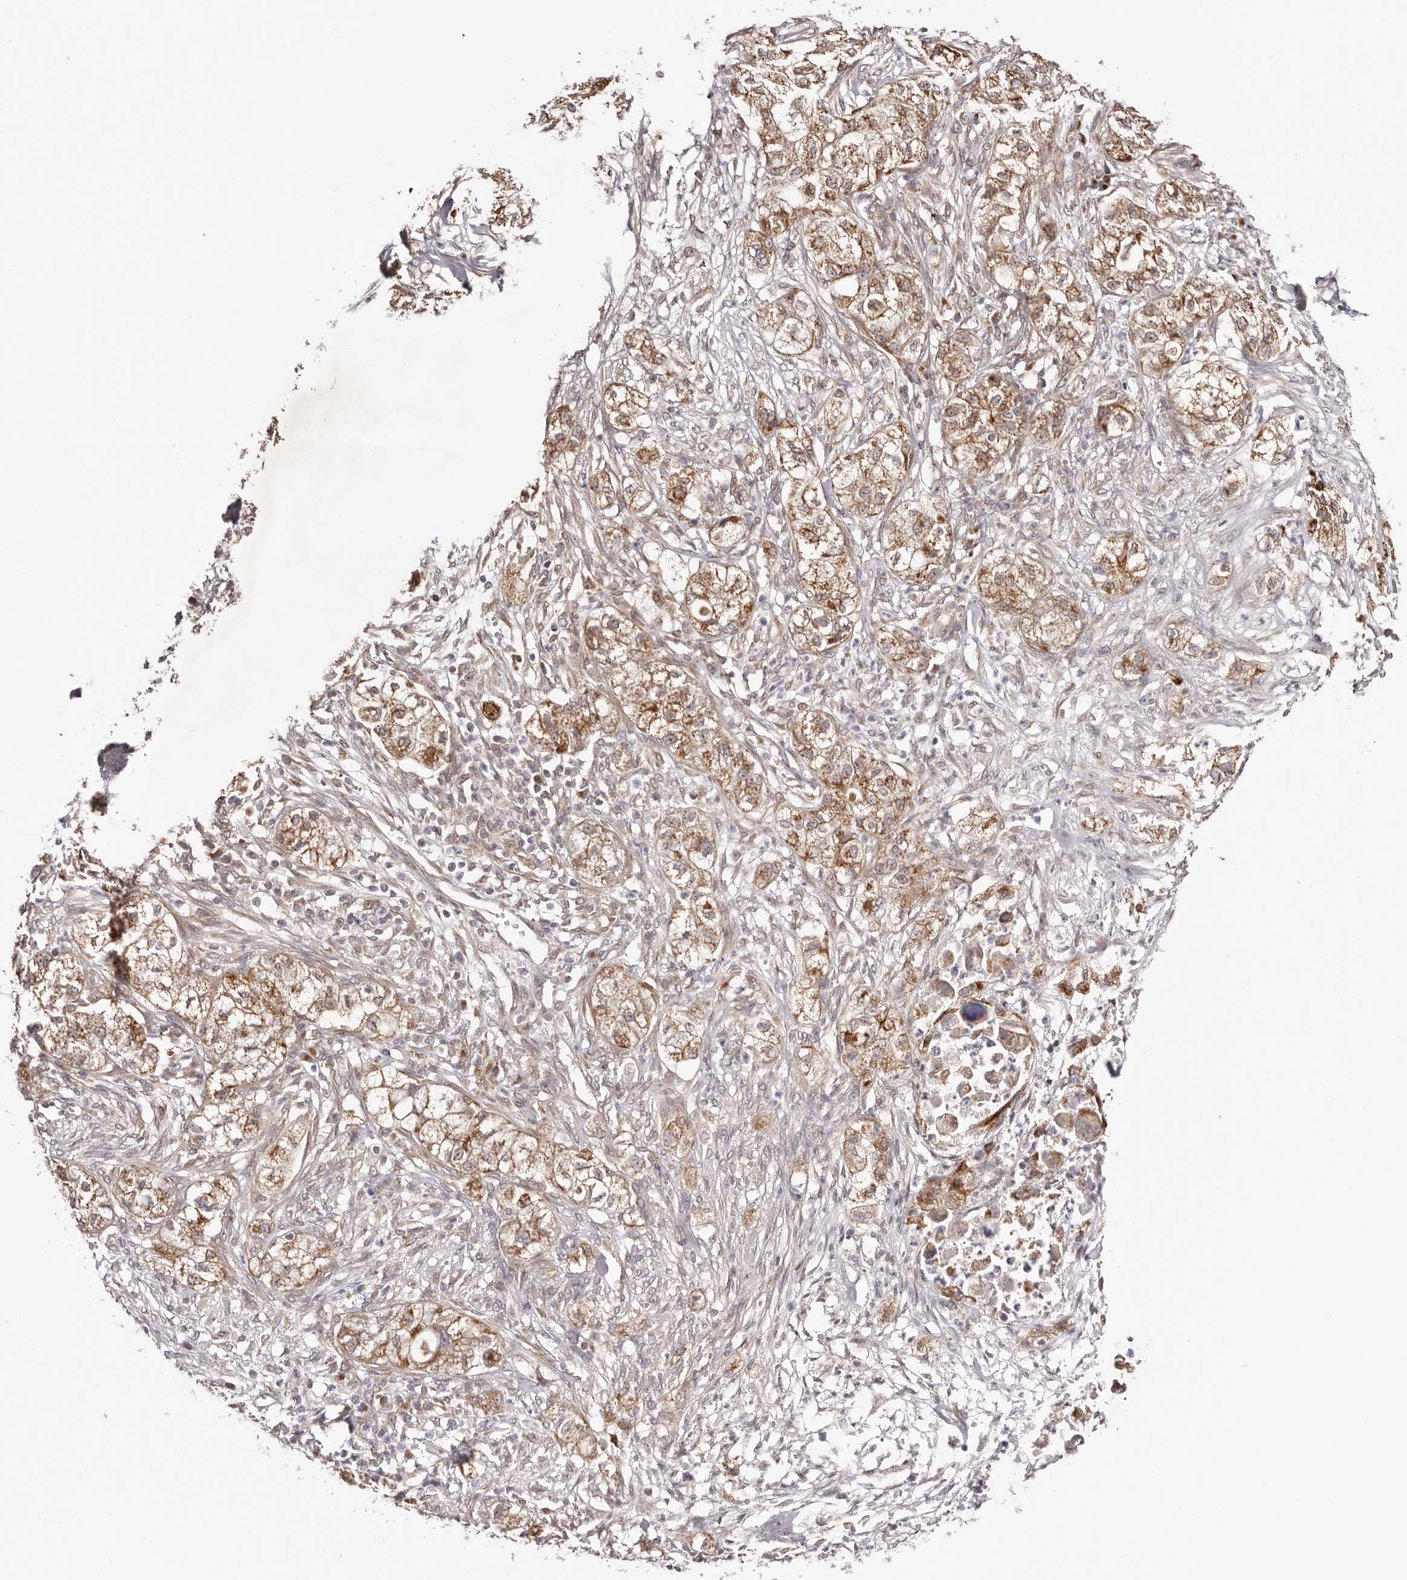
{"staining": {"intensity": "moderate", "quantity": ">75%", "location": "cytoplasmic/membranous"}, "tissue": "pancreatic cancer", "cell_type": "Tumor cells", "image_type": "cancer", "snomed": [{"axis": "morphology", "description": "Adenocarcinoma, NOS"}, {"axis": "topography", "description": "Pancreas"}], "caption": "Immunohistochemistry (IHC) staining of pancreatic adenocarcinoma, which reveals medium levels of moderate cytoplasmic/membranous staining in approximately >75% of tumor cells indicating moderate cytoplasmic/membranous protein expression. The staining was performed using DAB (brown) for protein detection and nuclei were counterstained in hematoxylin (blue).", "gene": "EGR3", "patient": {"sex": "female", "age": 78}}